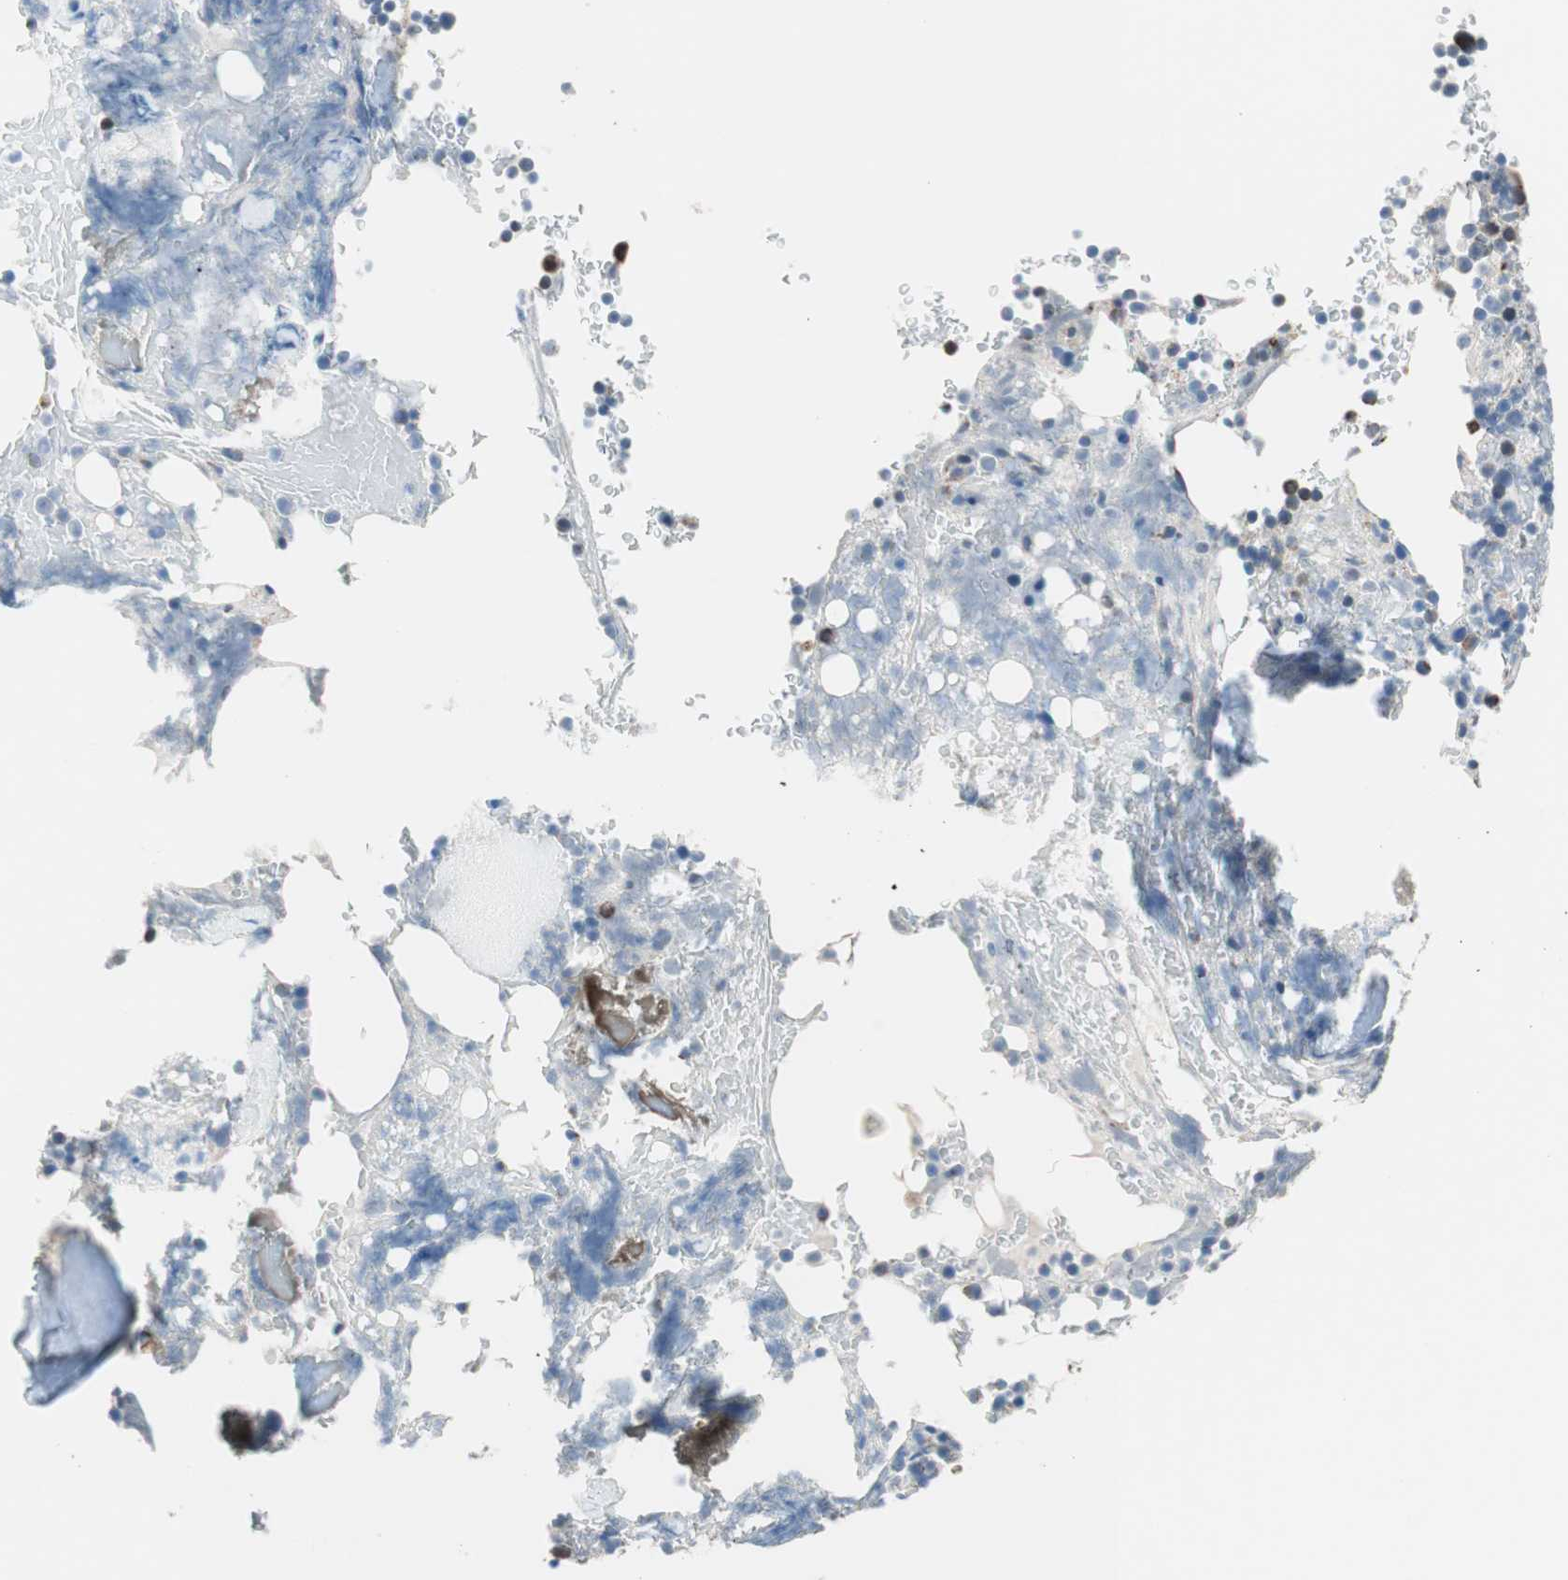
{"staining": {"intensity": "strong", "quantity": "<25%", "location": "cytoplasmic/membranous"}, "tissue": "bone marrow", "cell_type": "Hematopoietic cells", "image_type": "normal", "snomed": [{"axis": "morphology", "description": "Normal tissue, NOS"}, {"axis": "topography", "description": "Bone marrow"}], "caption": "Immunohistochemistry (IHC) photomicrograph of unremarkable bone marrow: bone marrow stained using IHC shows medium levels of strong protein expression localized specifically in the cytoplasmic/membranous of hematopoietic cells, appearing as a cytoplasmic/membranous brown color.", "gene": "PCSK4", "patient": {"sex": "female", "age": 66}}